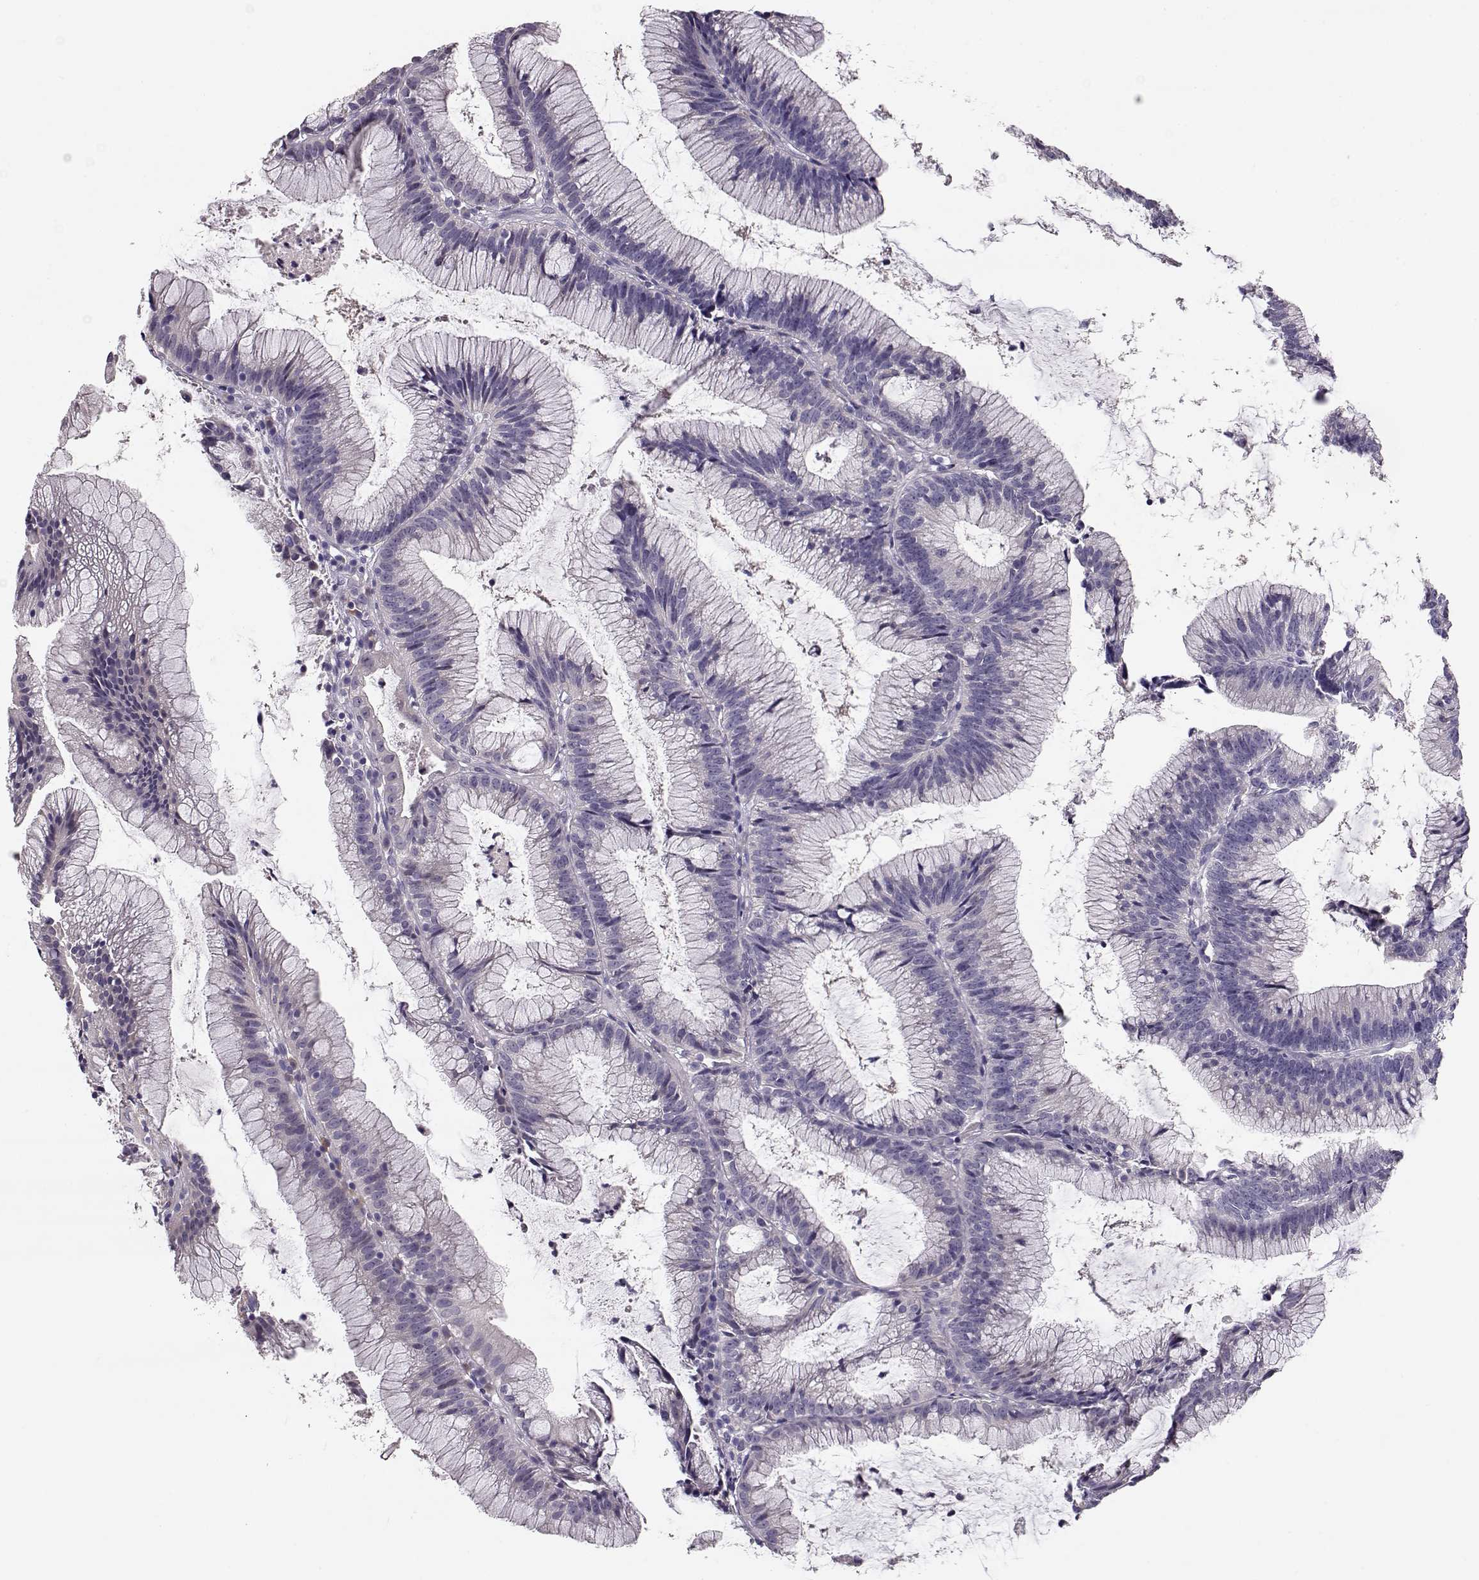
{"staining": {"intensity": "negative", "quantity": "none", "location": "none"}, "tissue": "colorectal cancer", "cell_type": "Tumor cells", "image_type": "cancer", "snomed": [{"axis": "morphology", "description": "Adenocarcinoma, NOS"}, {"axis": "topography", "description": "Colon"}], "caption": "Immunohistochemical staining of human colorectal adenocarcinoma demonstrates no significant expression in tumor cells.", "gene": "GLIPR1L2", "patient": {"sex": "female", "age": 78}}